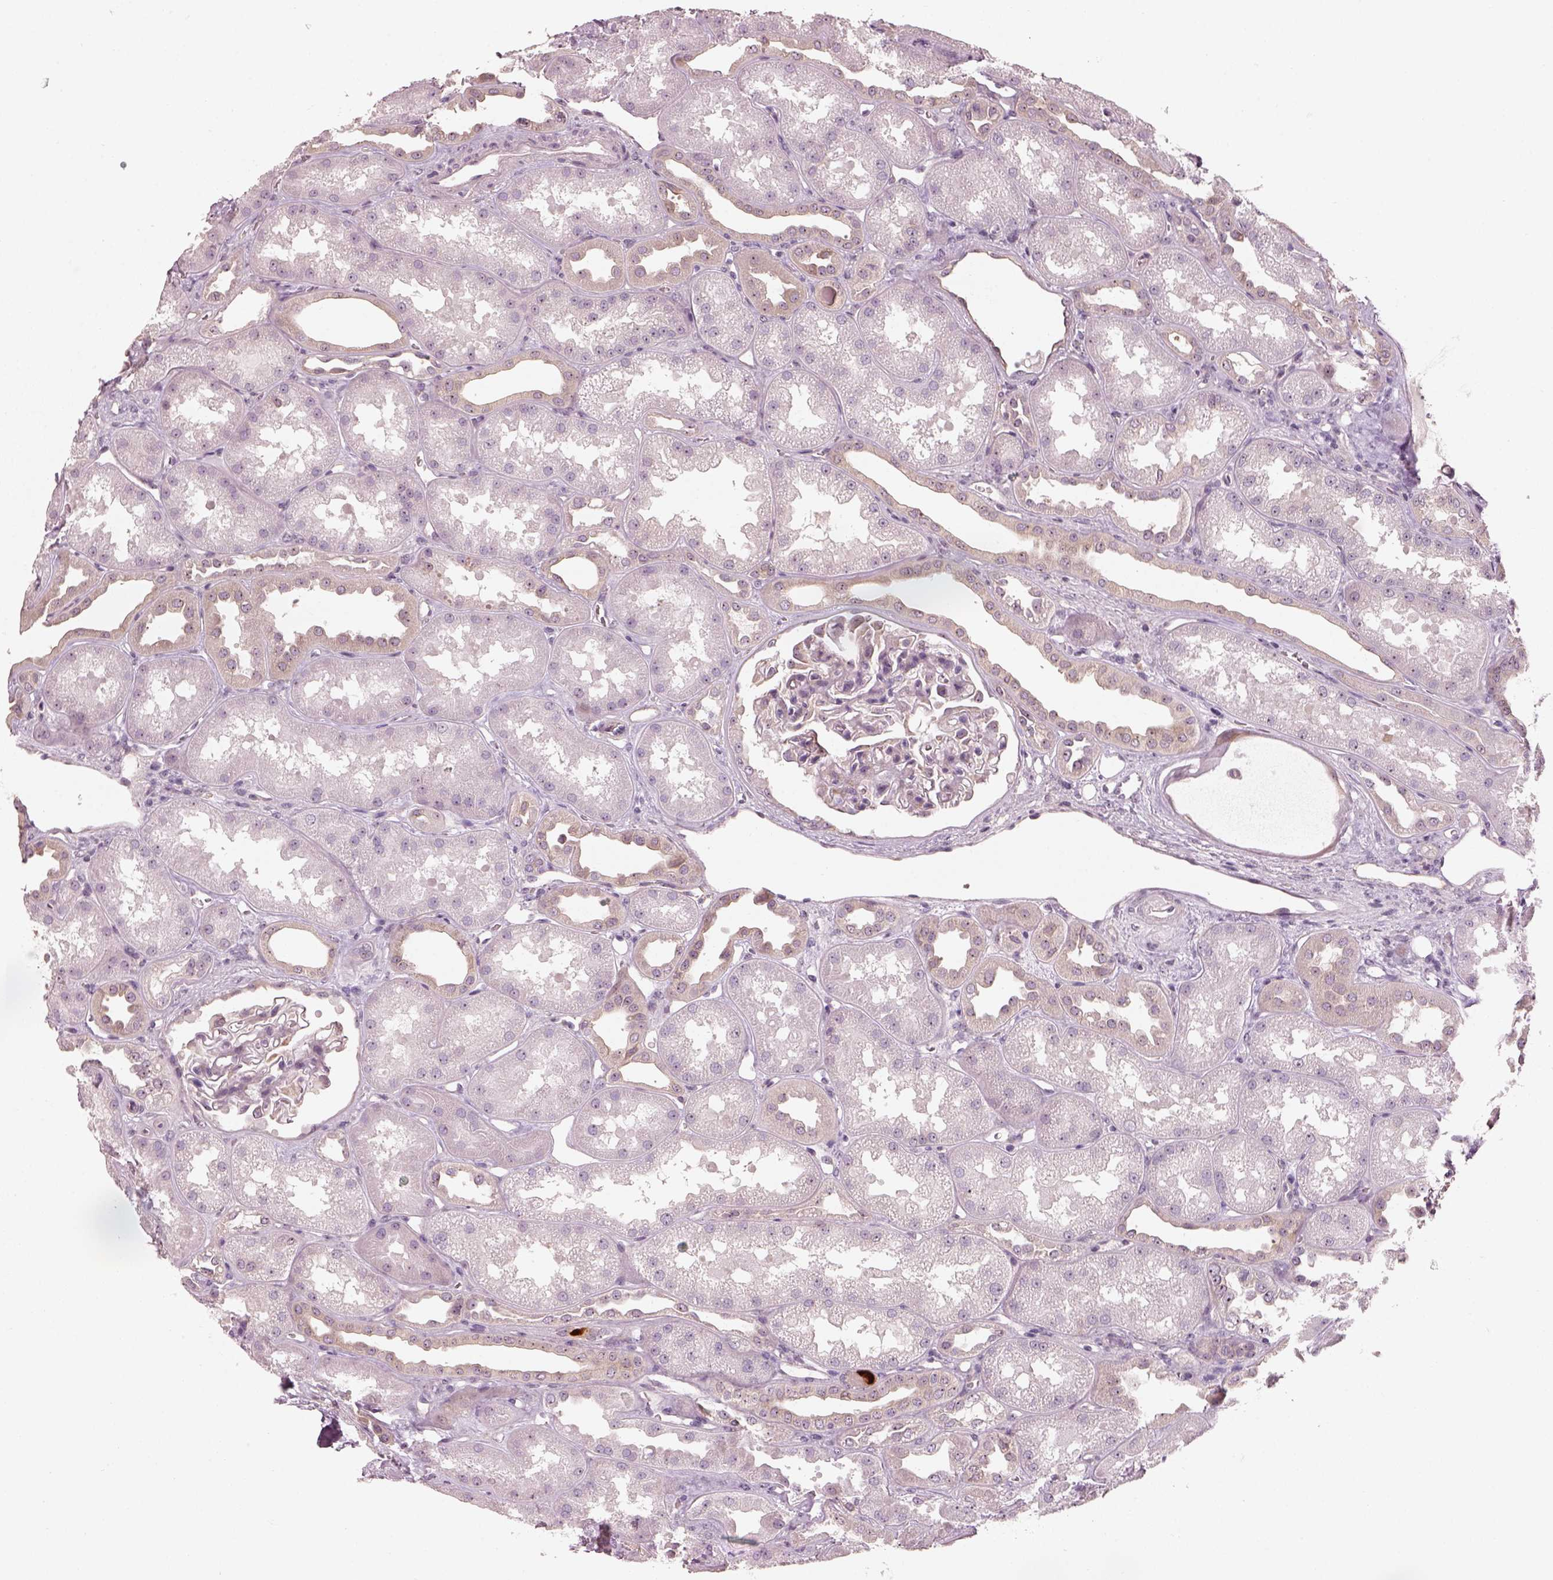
{"staining": {"intensity": "negative", "quantity": "none", "location": "none"}, "tissue": "kidney", "cell_type": "Cells in glomeruli", "image_type": "normal", "snomed": [{"axis": "morphology", "description": "Normal tissue, NOS"}, {"axis": "topography", "description": "Kidney"}], "caption": "An immunohistochemistry histopathology image of normal kidney is shown. There is no staining in cells in glomeruli of kidney.", "gene": "CDS1", "patient": {"sex": "male", "age": 61}}